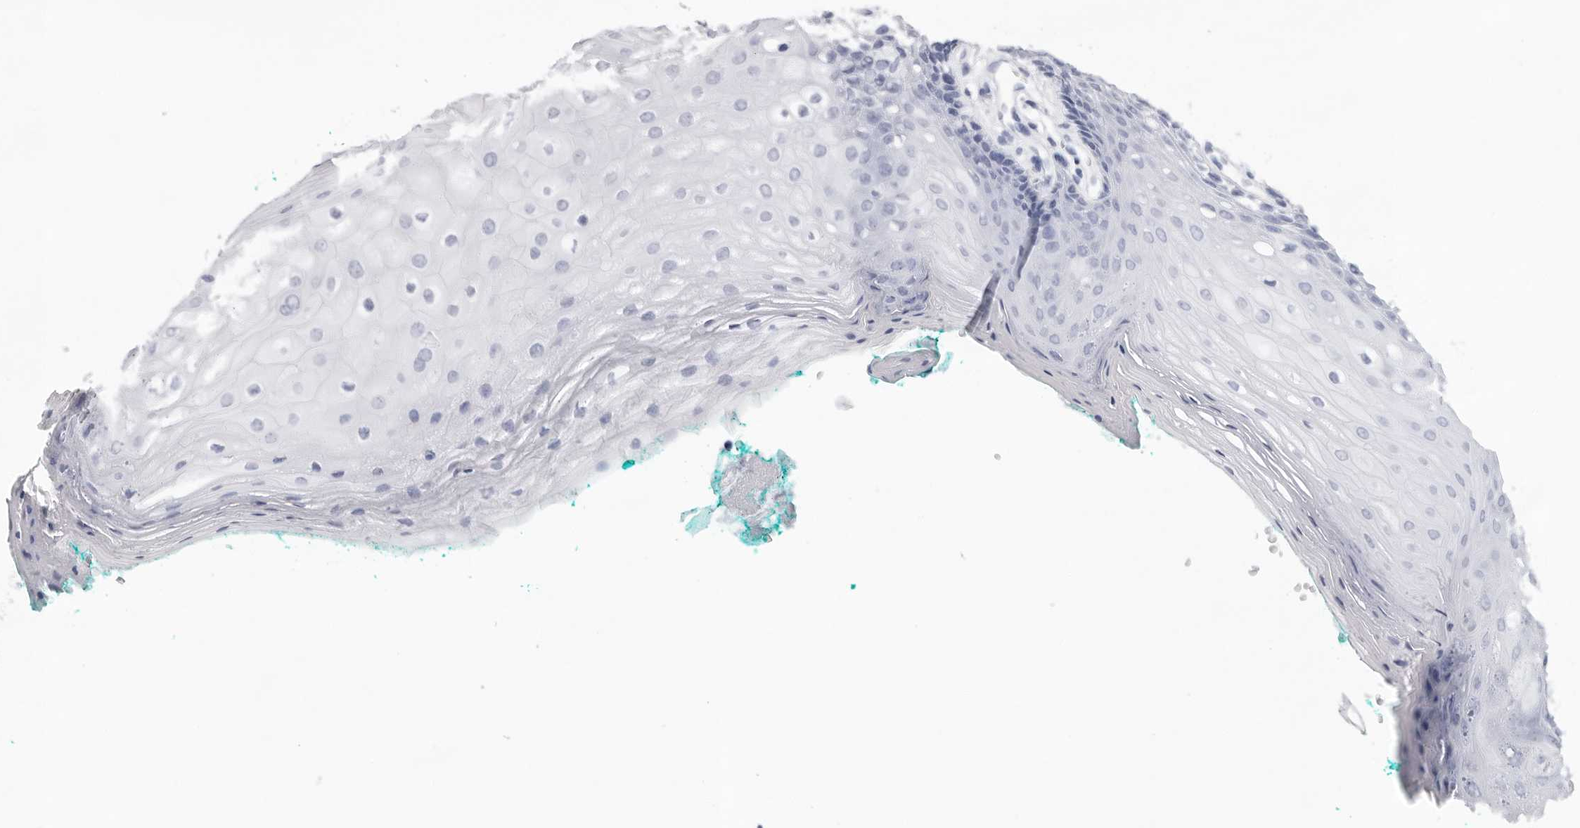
{"staining": {"intensity": "negative", "quantity": "none", "location": "none"}, "tissue": "oral mucosa", "cell_type": "Squamous epithelial cells", "image_type": "normal", "snomed": [{"axis": "morphology", "description": "Normal tissue, NOS"}, {"axis": "topography", "description": "Skeletal muscle"}, {"axis": "topography", "description": "Oral tissue"}, {"axis": "topography", "description": "Peripheral nerve tissue"}], "caption": "Unremarkable oral mucosa was stained to show a protein in brown. There is no significant positivity in squamous epithelial cells. Nuclei are stained in blue.", "gene": "USP1", "patient": {"sex": "female", "age": 84}}